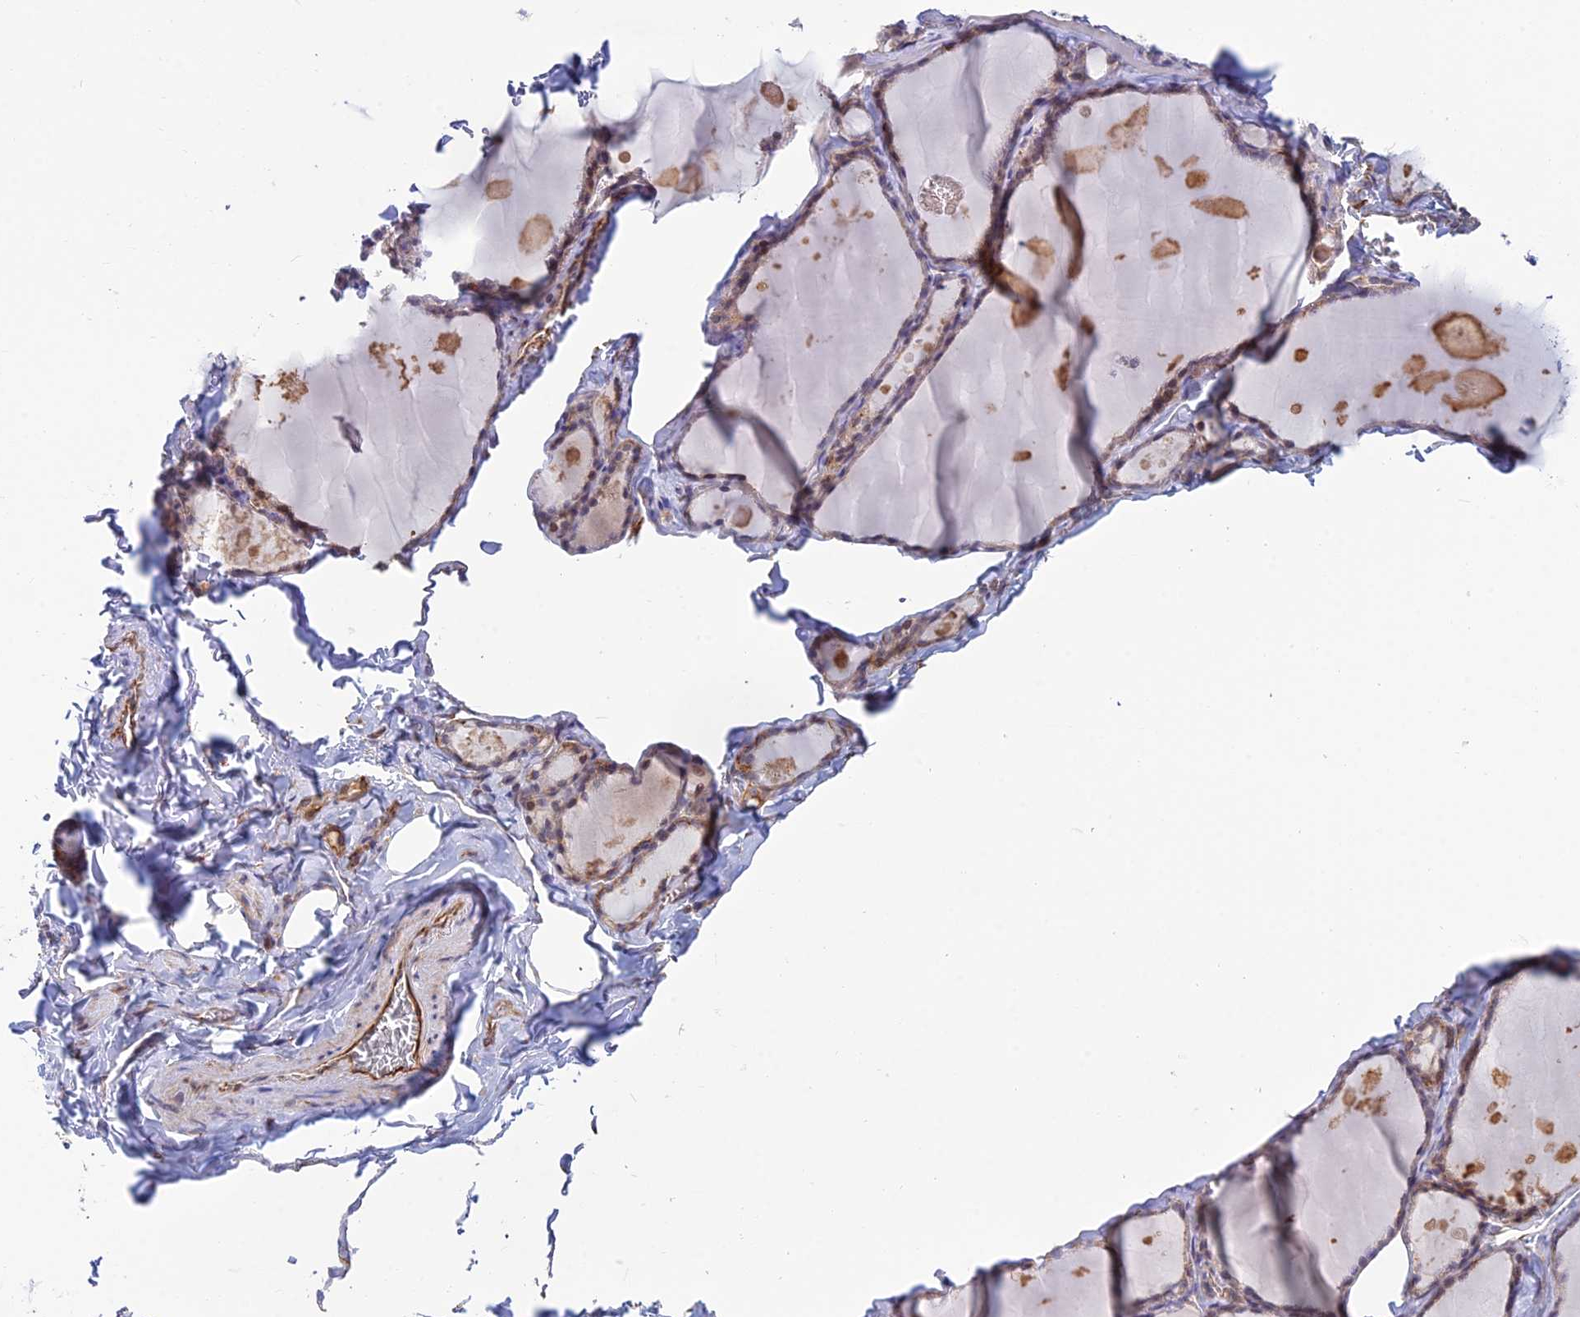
{"staining": {"intensity": "weak", "quantity": "25%-75%", "location": "cytoplasmic/membranous,nuclear"}, "tissue": "thyroid gland", "cell_type": "Glandular cells", "image_type": "normal", "snomed": [{"axis": "morphology", "description": "Normal tissue, NOS"}, {"axis": "topography", "description": "Thyroid gland"}], "caption": "Normal thyroid gland was stained to show a protein in brown. There is low levels of weak cytoplasmic/membranous,nuclear positivity in about 25%-75% of glandular cells. Ihc stains the protein of interest in brown and the nuclei are stained blue.", "gene": "SAPCD2", "patient": {"sex": "male", "age": 56}}